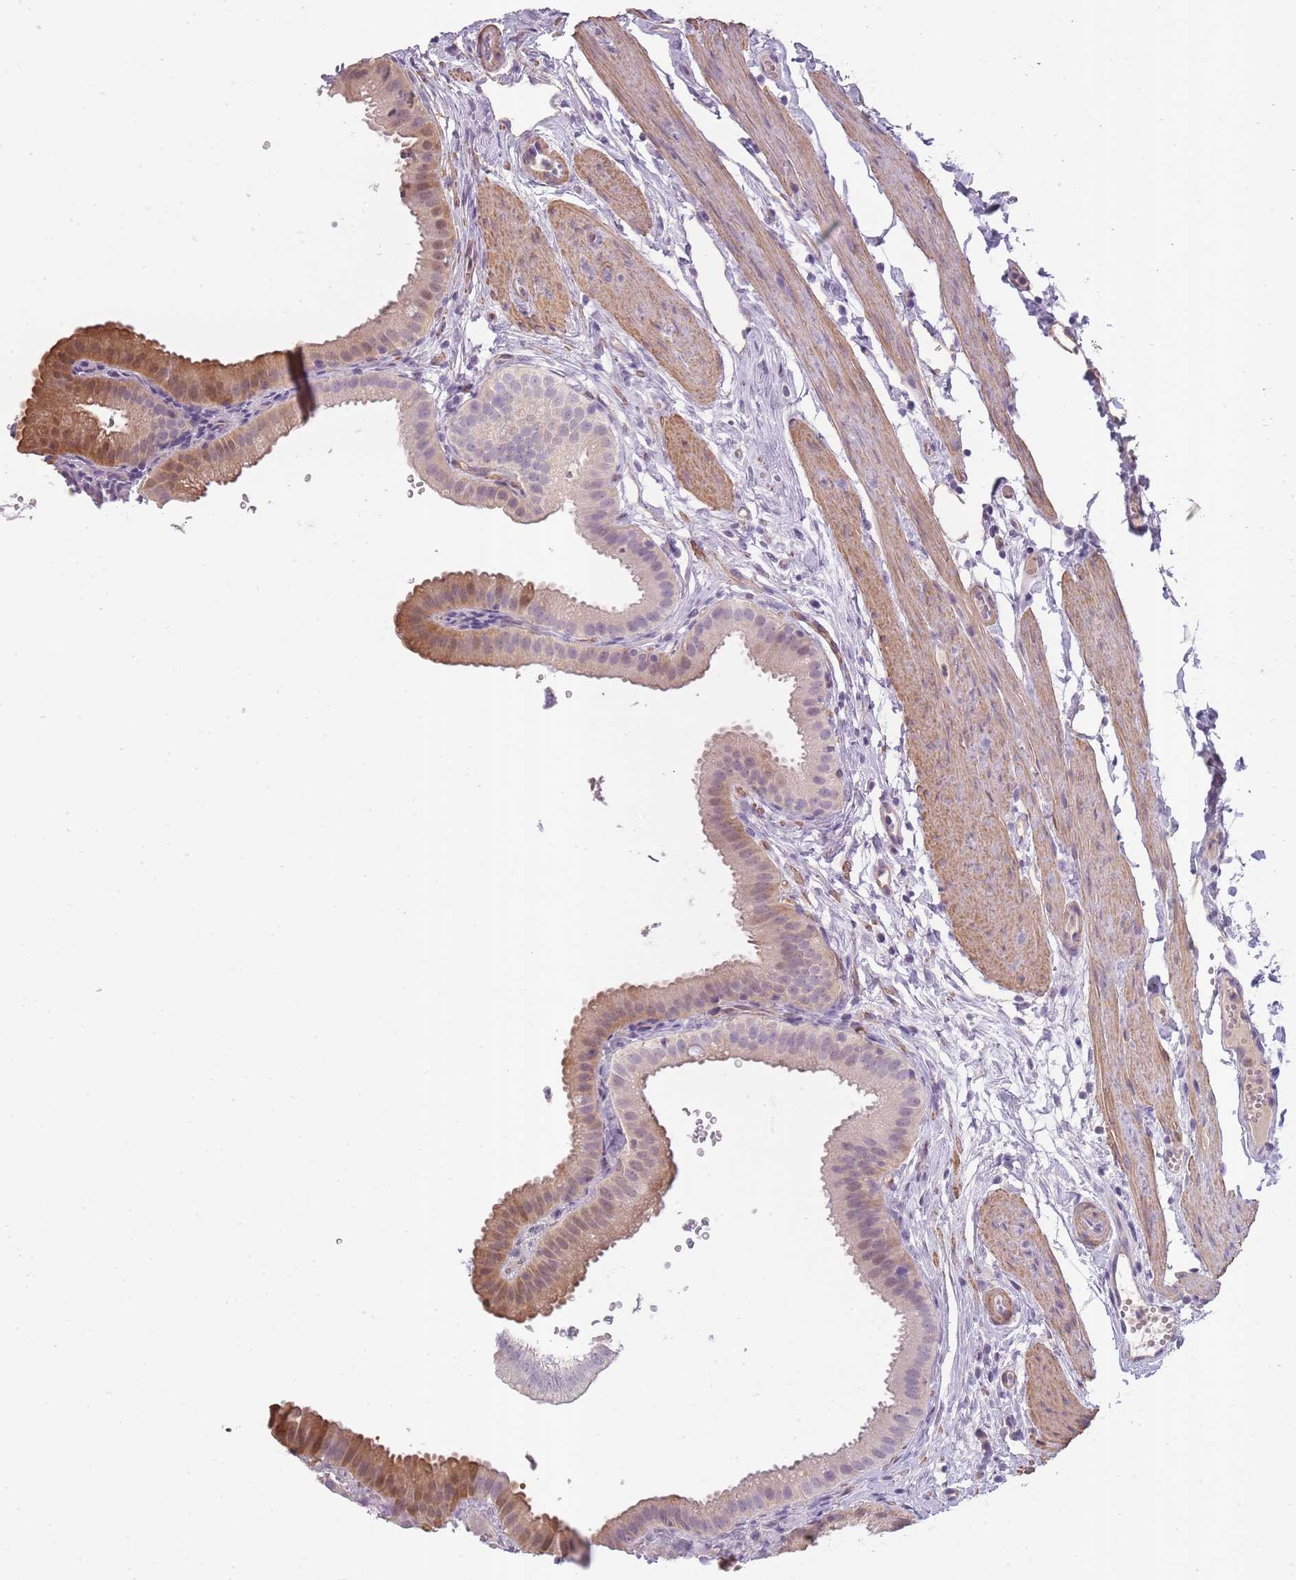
{"staining": {"intensity": "moderate", "quantity": "25%-75%", "location": "cytoplasmic/membranous"}, "tissue": "gallbladder", "cell_type": "Glandular cells", "image_type": "normal", "snomed": [{"axis": "morphology", "description": "Normal tissue, NOS"}, {"axis": "topography", "description": "Gallbladder"}], "caption": "Protein staining of unremarkable gallbladder exhibits moderate cytoplasmic/membranous positivity in about 25%-75% of glandular cells.", "gene": "SLC8A2", "patient": {"sex": "female", "age": 61}}